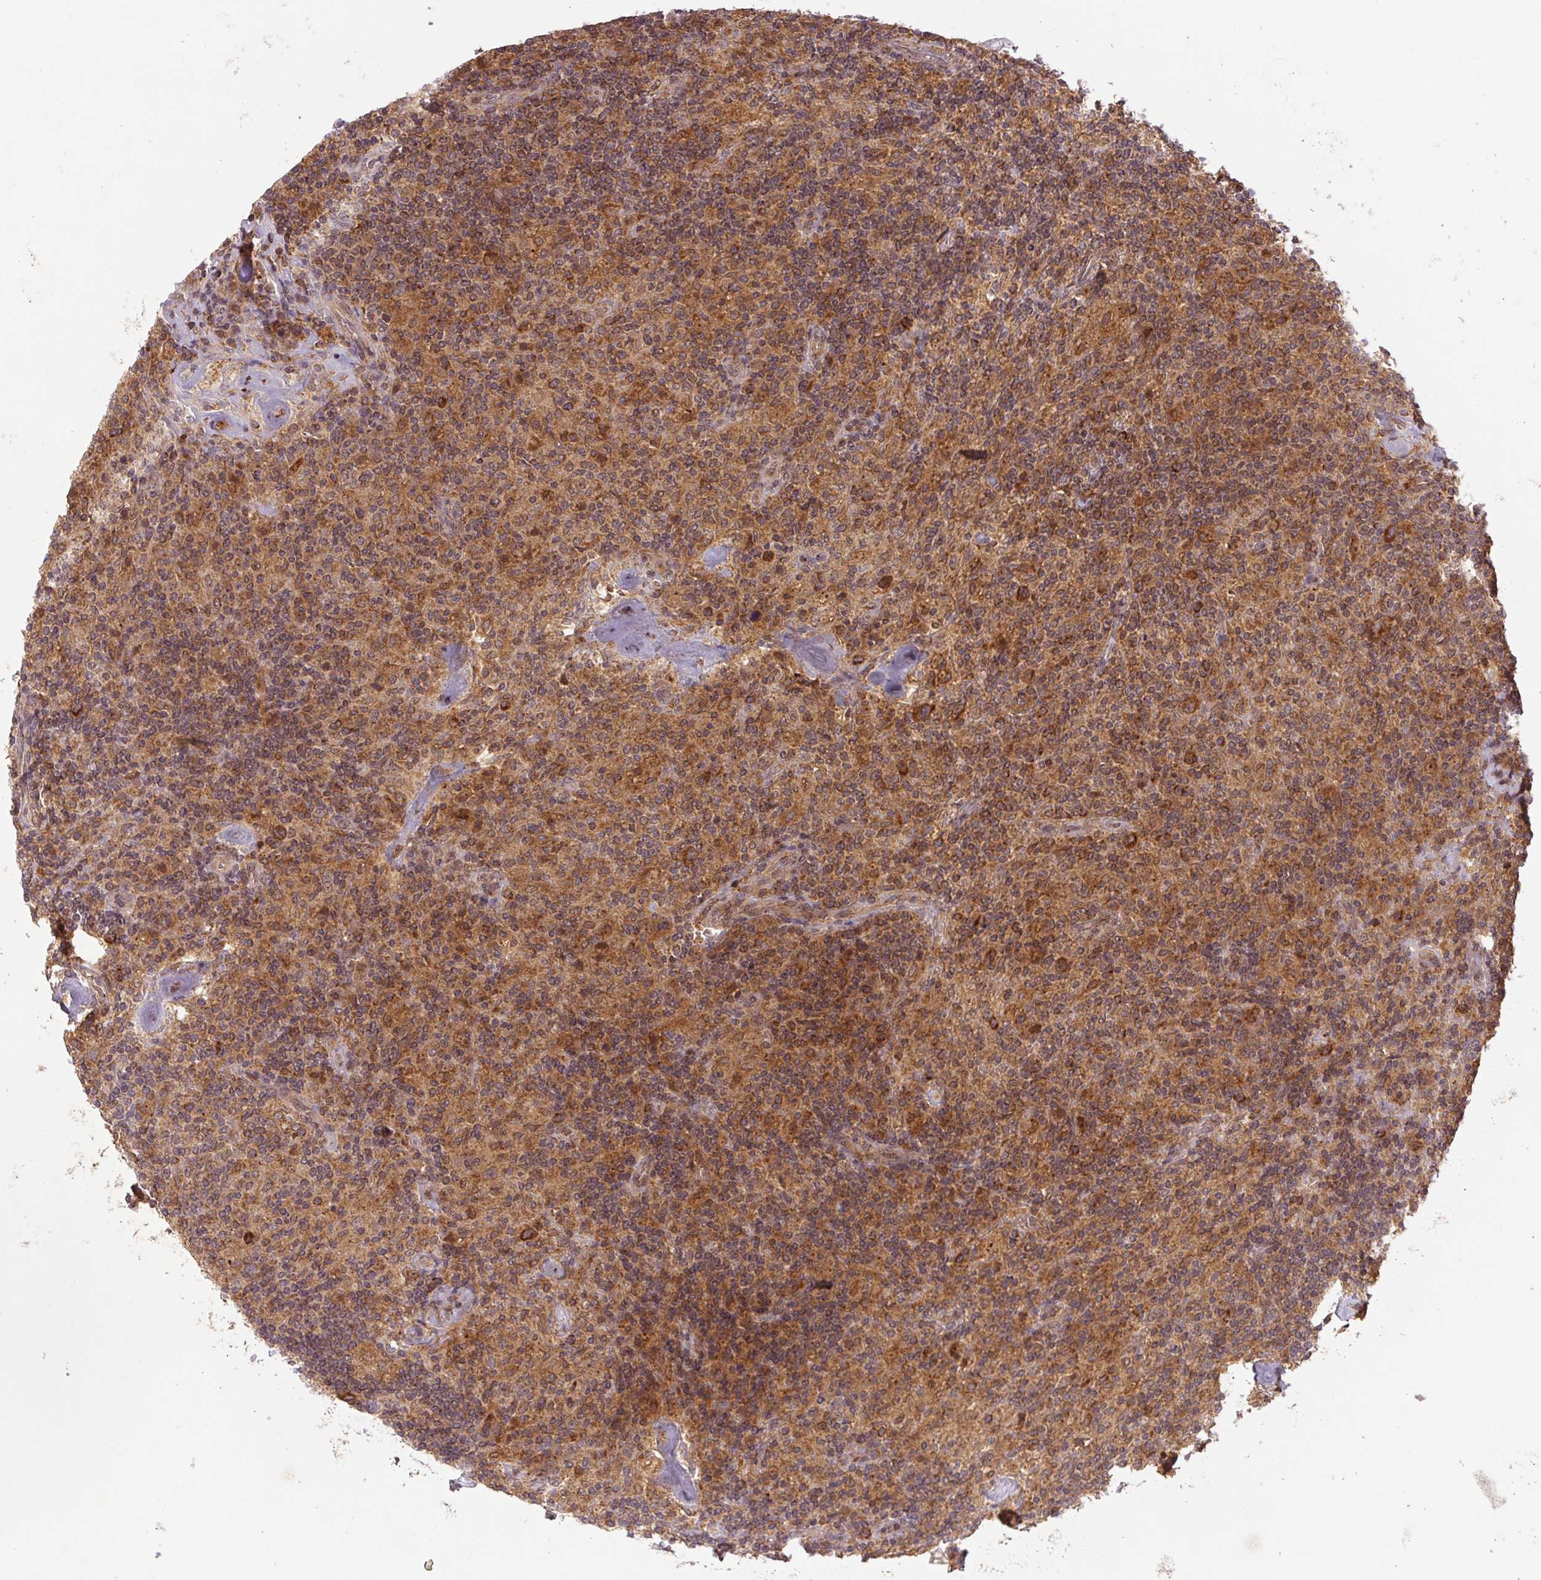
{"staining": {"intensity": "moderate", "quantity": ">75%", "location": "cytoplasmic/membranous"}, "tissue": "lymphoma", "cell_type": "Tumor cells", "image_type": "cancer", "snomed": [{"axis": "morphology", "description": "Hodgkin's disease, NOS"}, {"axis": "topography", "description": "Lymph node"}], "caption": "A high-resolution photomicrograph shows immunohistochemistry (IHC) staining of Hodgkin's disease, which demonstrates moderate cytoplasmic/membranous staining in about >75% of tumor cells.", "gene": "MTHFD1", "patient": {"sex": "male", "age": 70}}